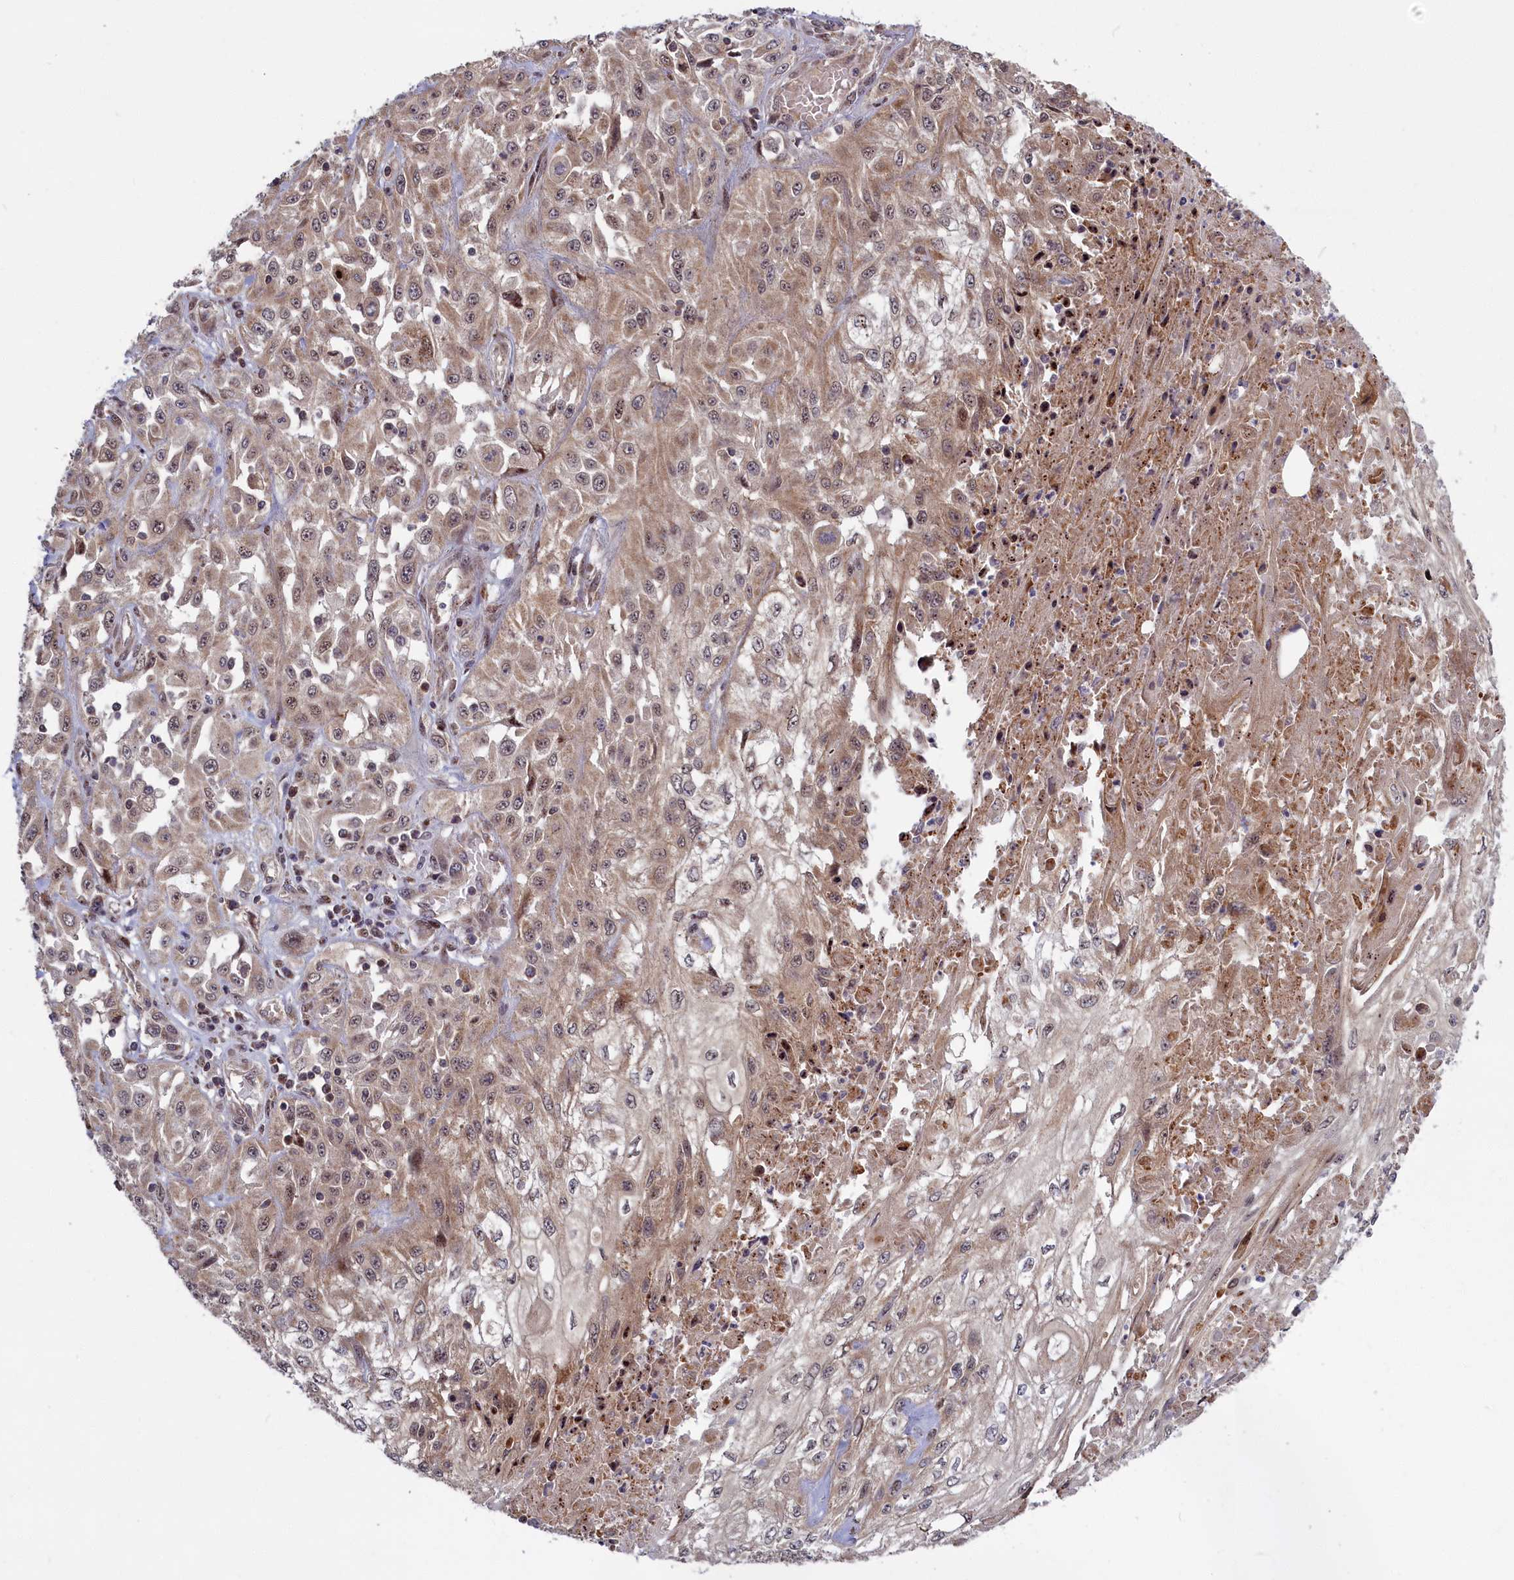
{"staining": {"intensity": "weak", "quantity": "<25%", "location": "cytoplasmic/membranous,nuclear"}, "tissue": "skin cancer", "cell_type": "Tumor cells", "image_type": "cancer", "snomed": [{"axis": "morphology", "description": "Squamous cell carcinoma, NOS"}, {"axis": "morphology", "description": "Squamous cell carcinoma, metastatic, NOS"}, {"axis": "topography", "description": "Skin"}, {"axis": "topography", "description": "Lymph node"}], "caption": "Immunohistochemistry (IHC) of skin metastatic squamous cell carcinoma displays no expression in tumor cells.", "gene": "PLA2G10", "patient": {"sex": "male", "age": 75}}